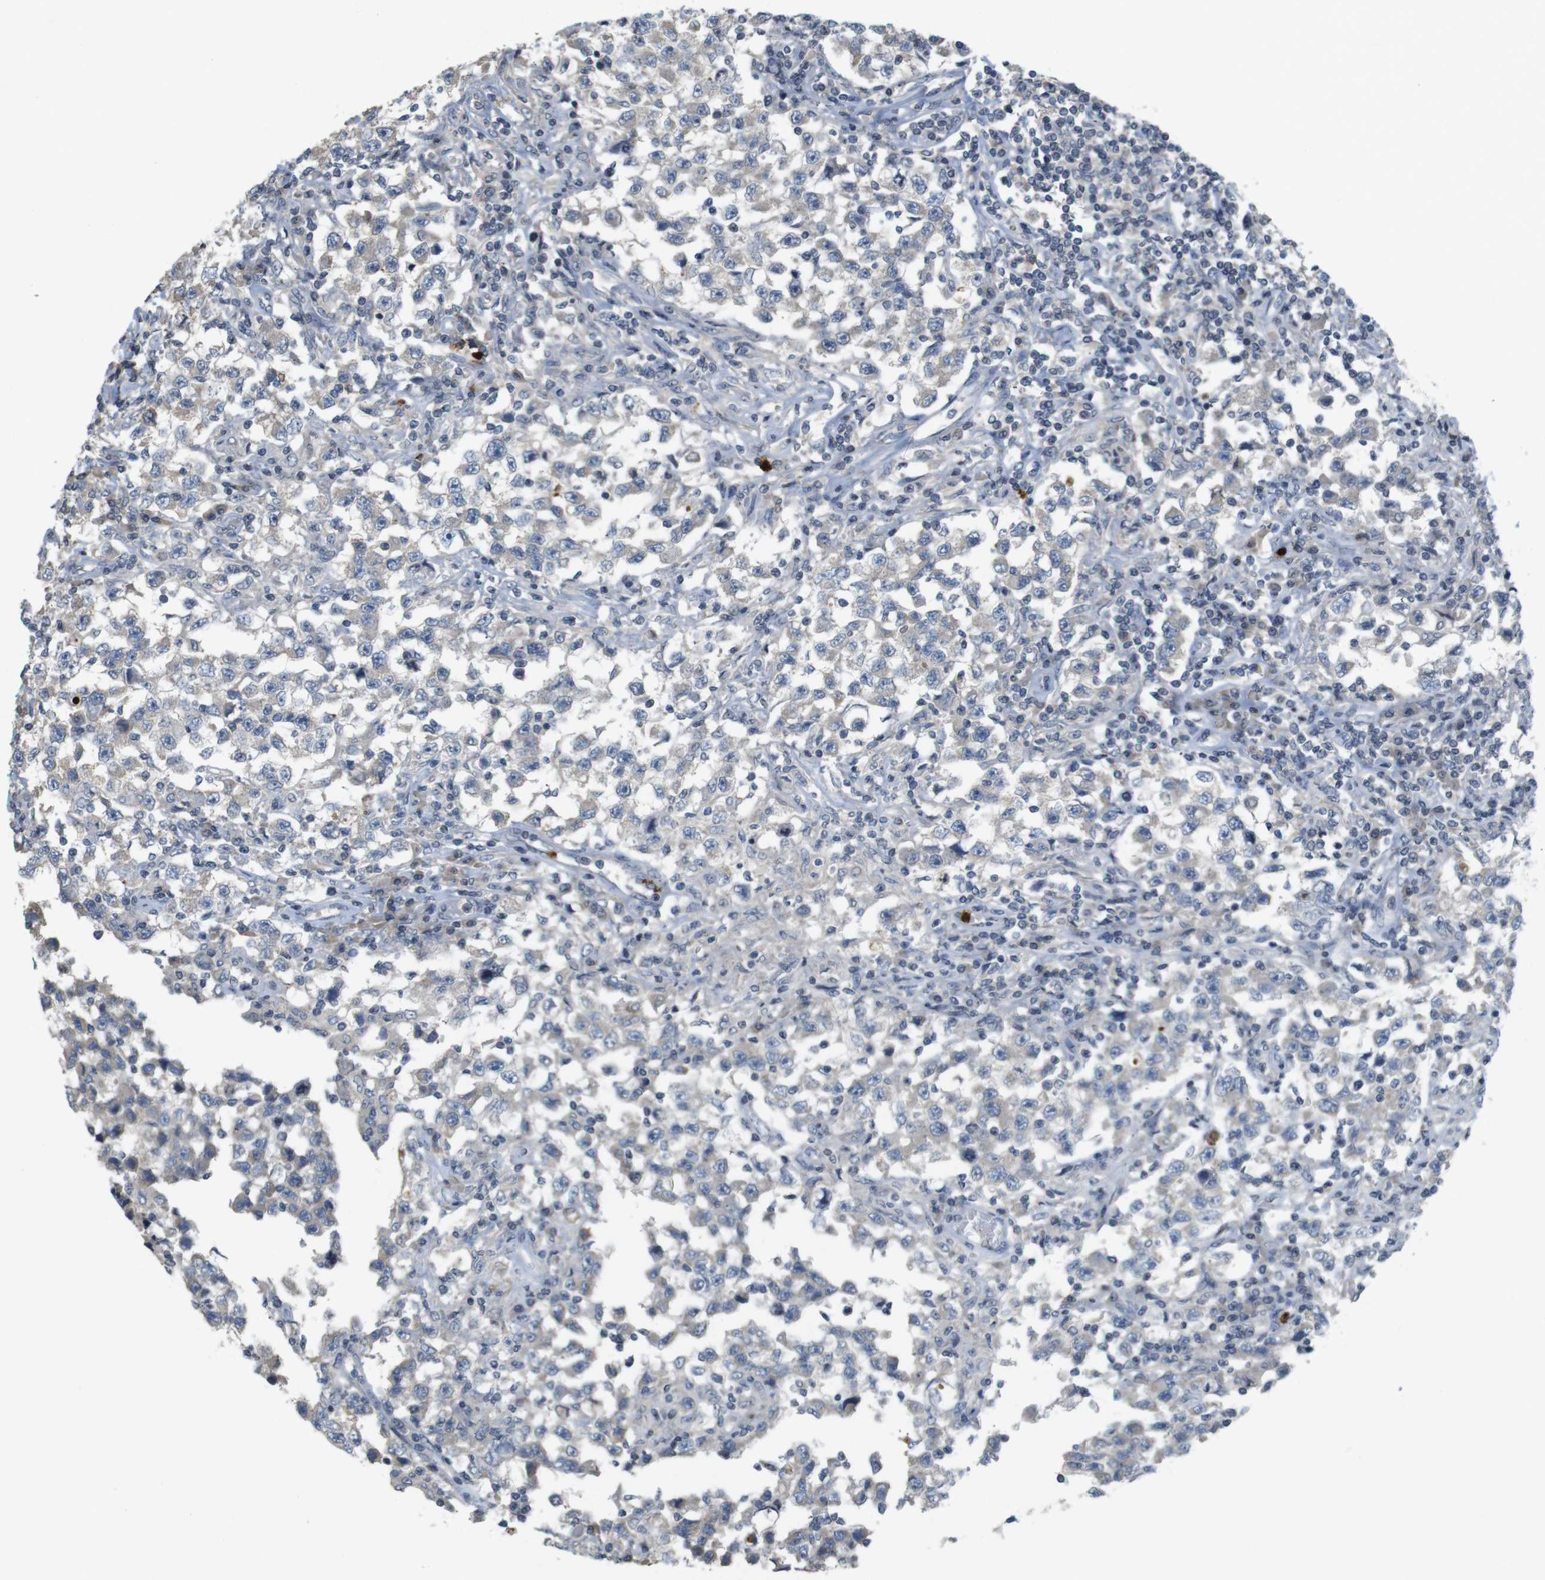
{"staining": {"intensity": "weak", "quantity": "<25%", "location": "cytoplasmic/membranous"}, "tissue": "testis cancer", "cell_type": "Tumor cells", "image_type": "cancer", "snomed": [{"axis": "morphology", "description": "Carcinoma, Embryonal, NOS"}, {"axis": "topography", "description": "Testis"}], "caption": "Immunohistochemistry (IHC) image of neoplastic tissue: testis embryonal carcinoma stained with DAB (3,3'-diaminobenzidine) reveals no significant protein positivity in tumor cells. Nuclei are stained in blue.", "gene": "TSPAN14", "patient": {"sex": "male", "age": 21}}